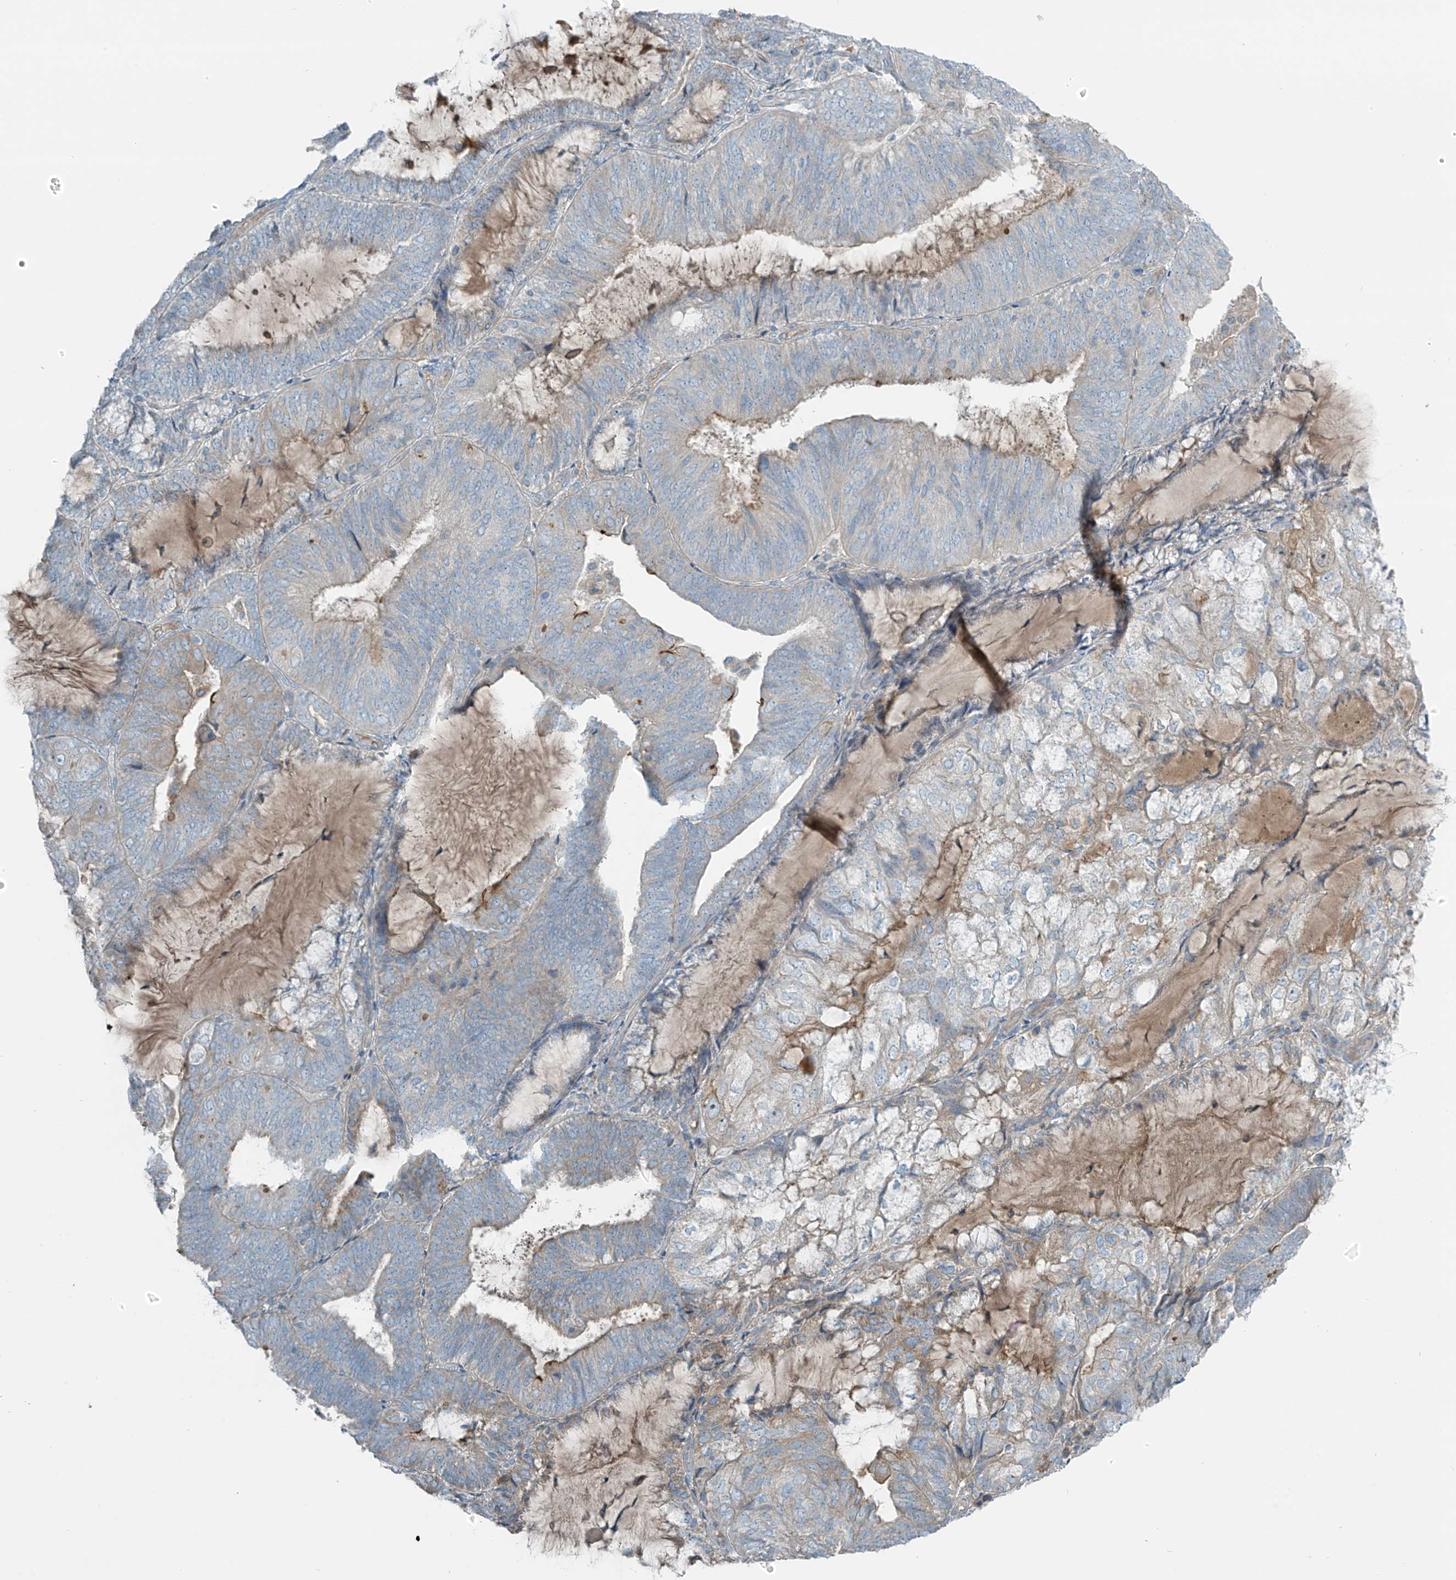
{"staining": {"intensity": "negative", "quantity": "none", "location": "none"}, "tissue": "endometrial cancer", "cell_type": "Tumor cells", "image_type": "cancer", "snomed": [{"axis": "morphology", "description": "Adenocarcinoma, NOS"}, {"axis": "topography", "description": "Endometrium"}], "caption": "IHC of endometrial cancer (adenocarcinoma) exhibits no positivity in tumor cells.", "gene": "FAM131C", "patient": {"sex": "female", "age": 81}}